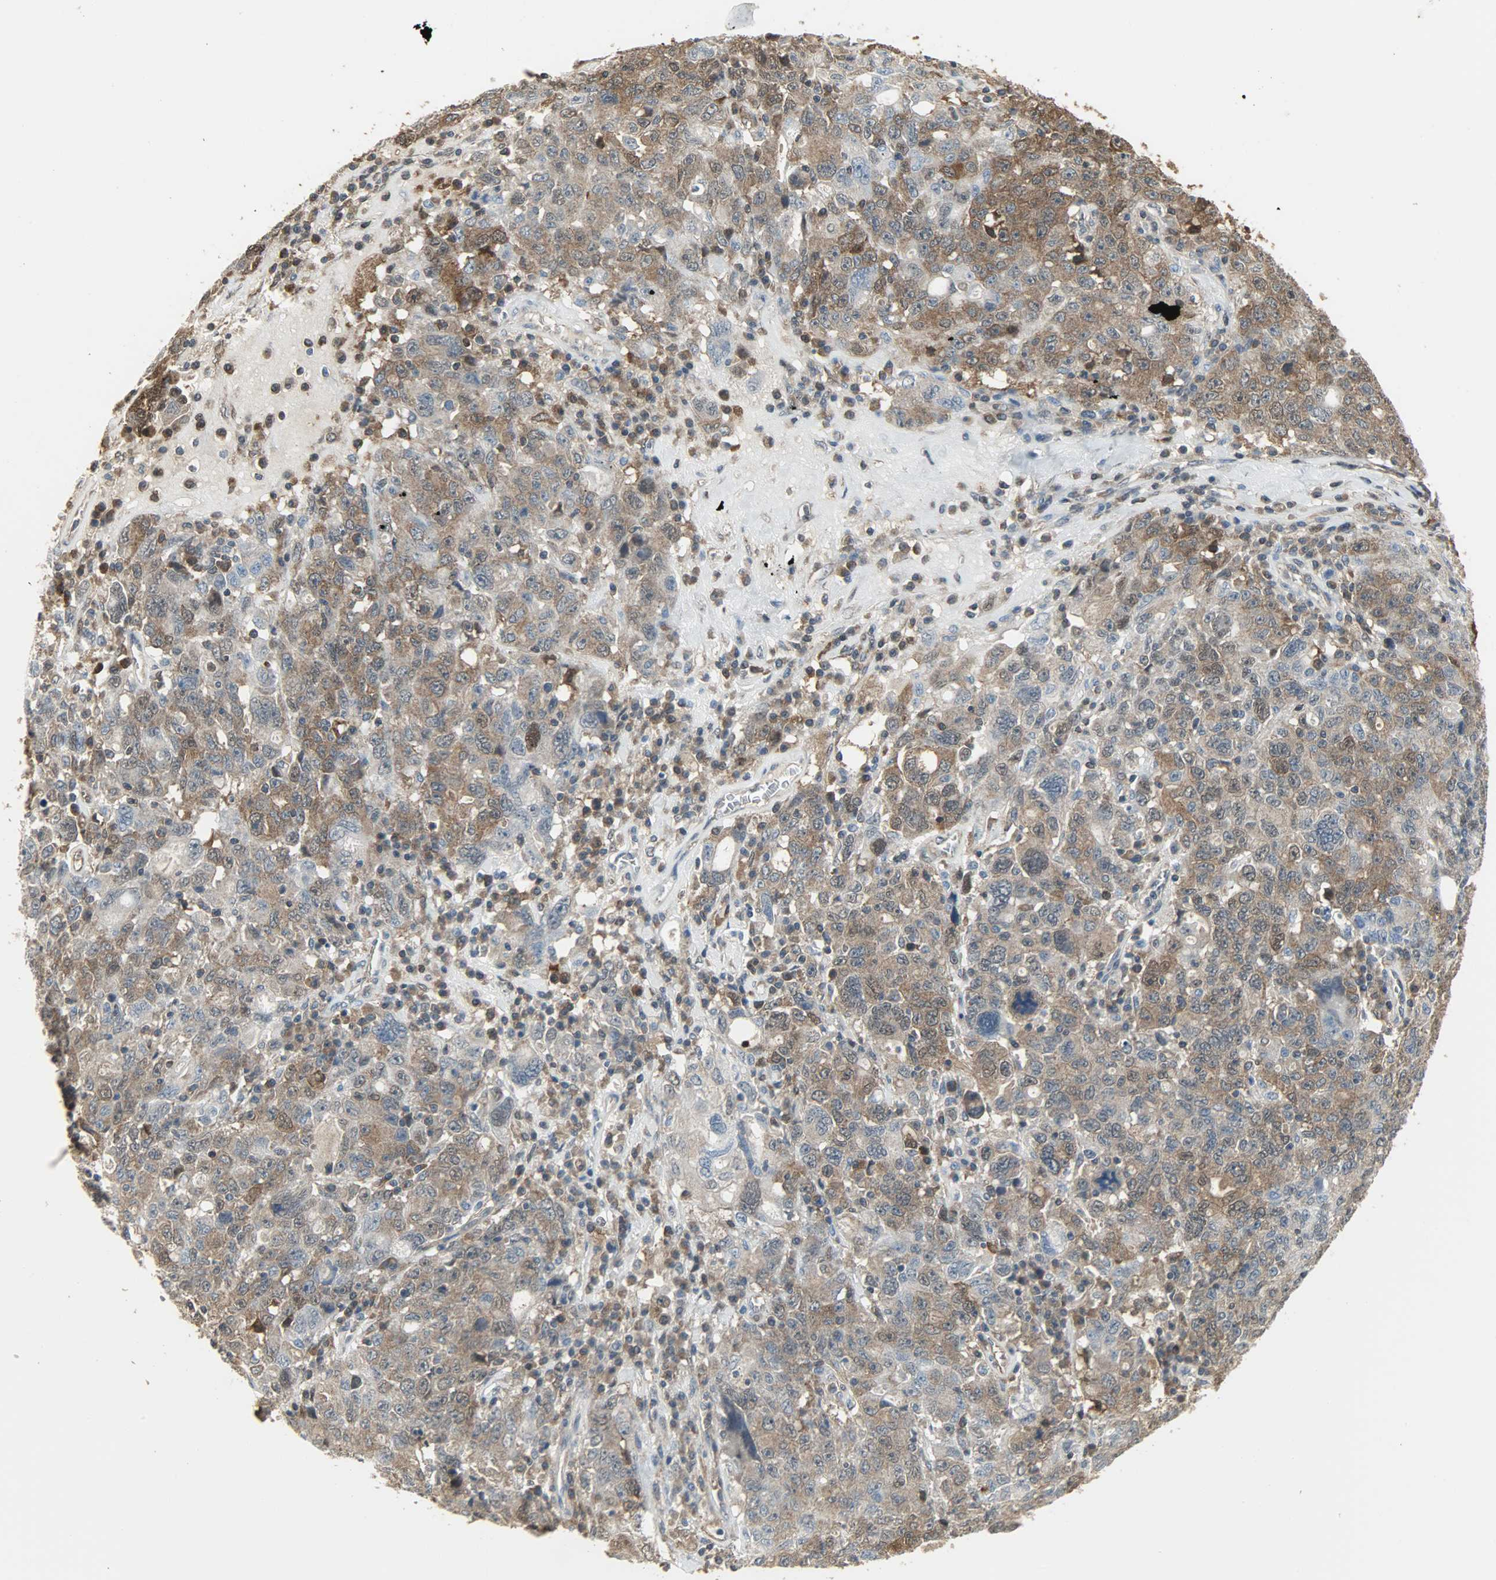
{"staining": {"intensity": "moderate", "quantity": ">75%", "location": "cytoplasmic/membranous"}, "tissue": "ovarian cancer", "cell_type": "Tumor cells", "image_type": "cancer", "snomed": [{"axis": "morphology", "description": "Carcinoma, endometroid"}, {"axis": "topography", "description": "Ovary"}], "caption": "A histopathology image of ovarian cancer stained for a protein demonstrates moderate cytoplasmic/membranous brown staining in tumor cells. Using DAB (3,3'-diaminobenzidine) (brown) and hematoxylin (blue) stains, captured at high magnification using brightfield microscopy.", "gene": "LDHB", "patient": {"sex": "female", "age": 62}}